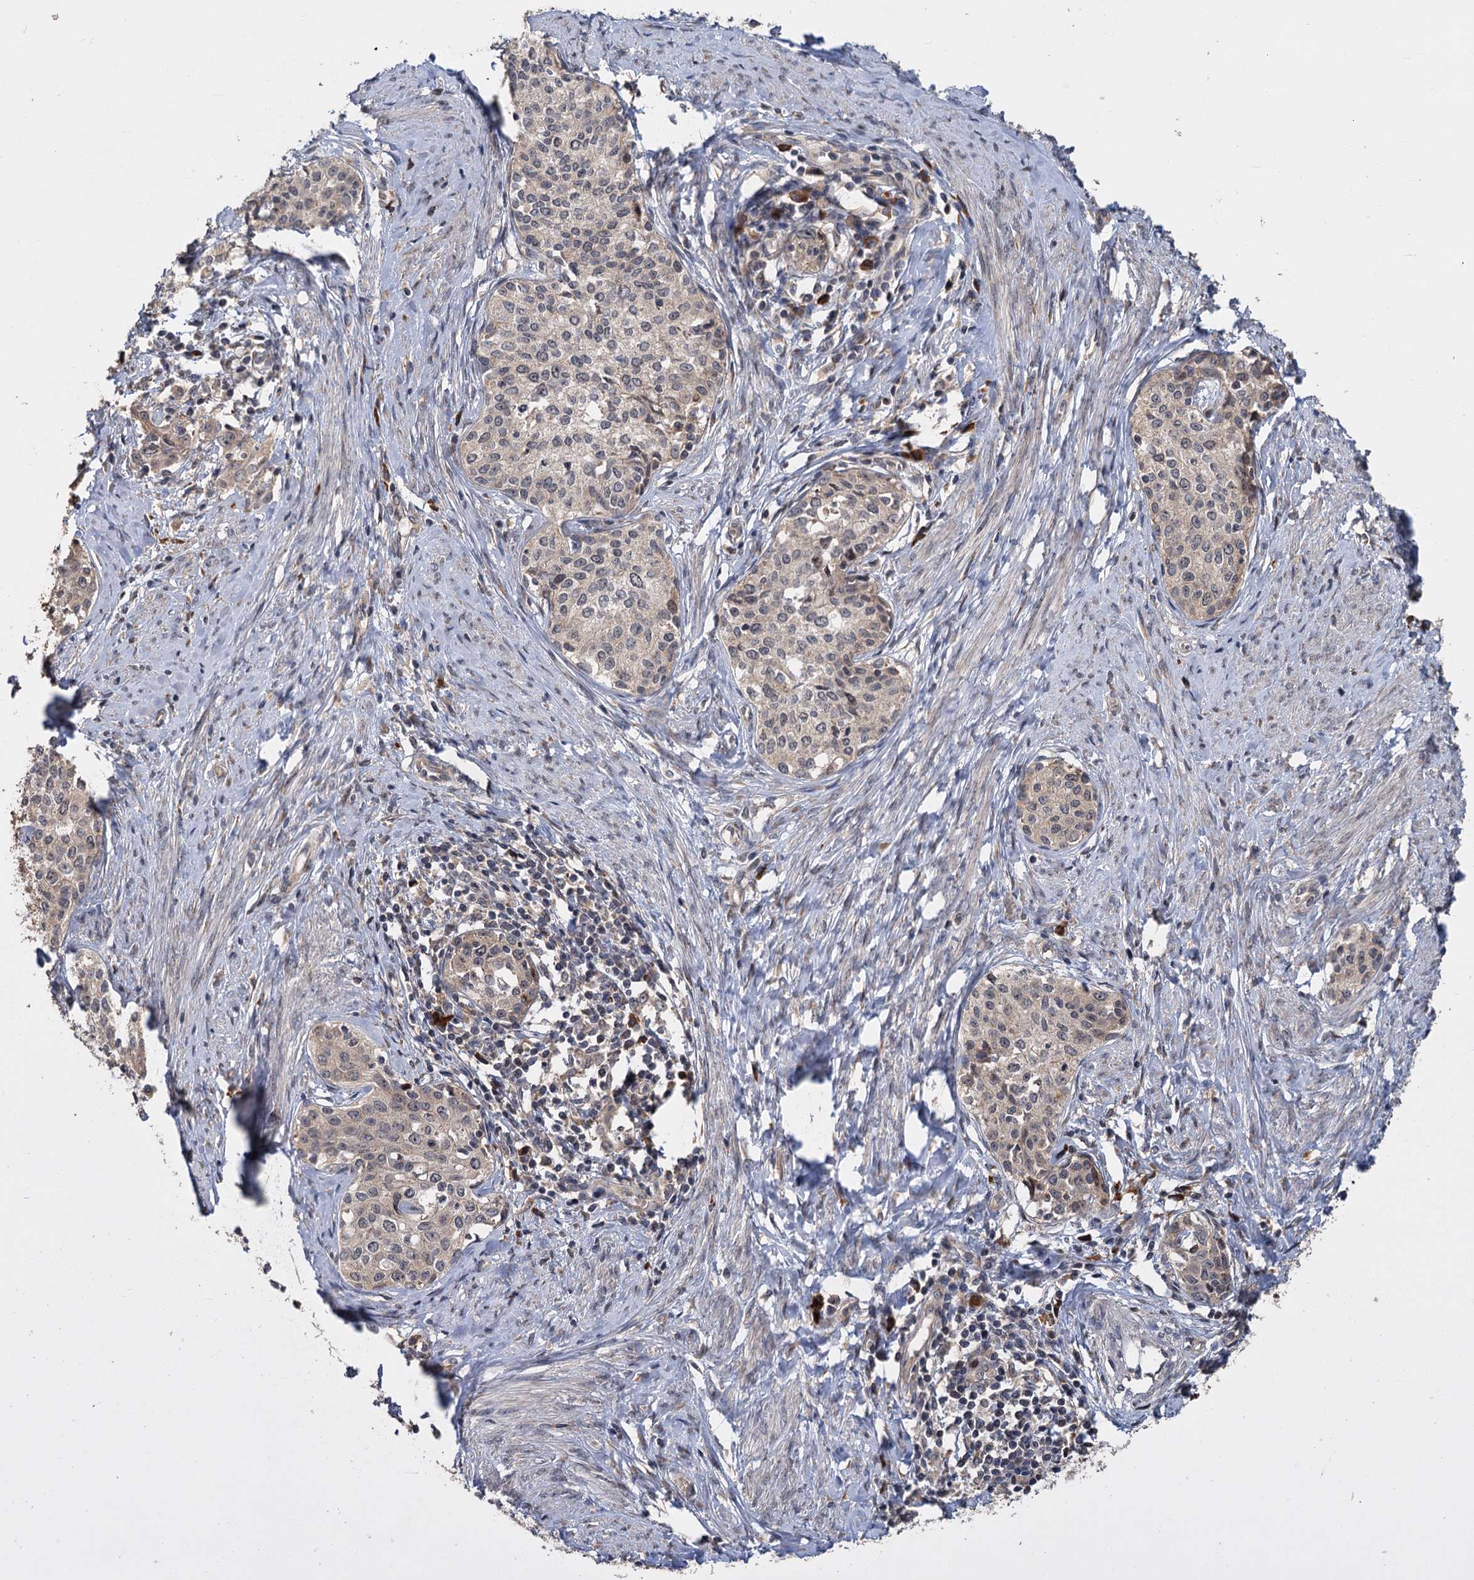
{"staining": {"intensity": "weak", "quantity": "<25%", "location": "cytoplasmic/membranous"}, "tissue": "cervical cancer", "cell_type": "Tumor cells", "image_type": "cancer", "snomed": [{"axis": "morphology", "description": "Squamous cell carcinoma, NOS"}, {"axis": "morphology", "description": "Adenocarcinoma, NOS"}, {"axis": "topography", "description": "Cervix"}], "caption": "An immunohistochemistry (IHC) micrograph of adenocarcinoma (cervical) is shown. There is no staining in tumor cells of adenocarcinoma (cervical).", "gene": "KANSL2", "patient": {"sex": "female", "age": 52}}